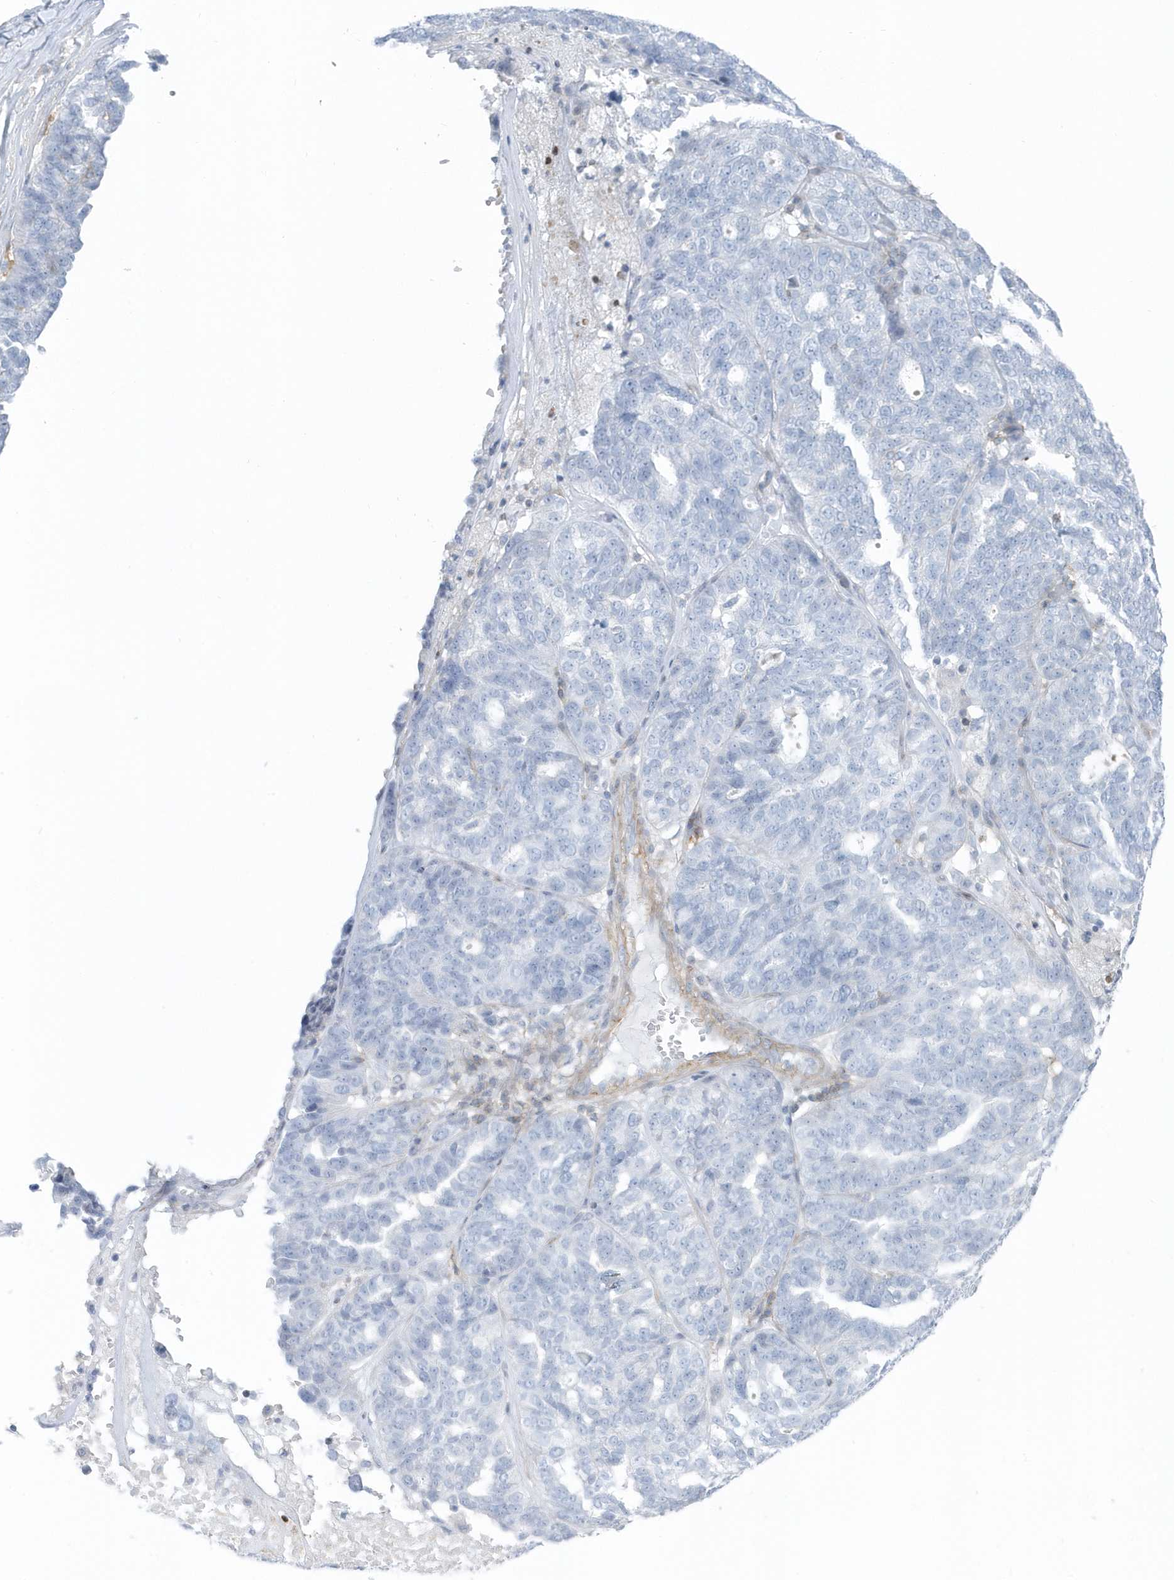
{"staining": {"intensity": "negative", "quantity": "none", "location": "none"}, "tissue": "ovarian cancer", "cell_type": "Tumor cells", "image_type": "cancer", "snomed": [{"axis": "morphology", "description": "Cystadenocarcinoma, serous, NOS"}, {"axis": "topography", "description": "Ovary"}], "caption": "The immunohistochemistry (IHC) histopathology image has no significant expression in tumor cells of ovarian serous cystadenocarcinoma tissue. (DAB (3,3'-diaminobenzidine) immunohistochemistry with hematoxylin counter stain).", "gene": "CACNB2", "patient": {"sex": "female", "age": 59}}